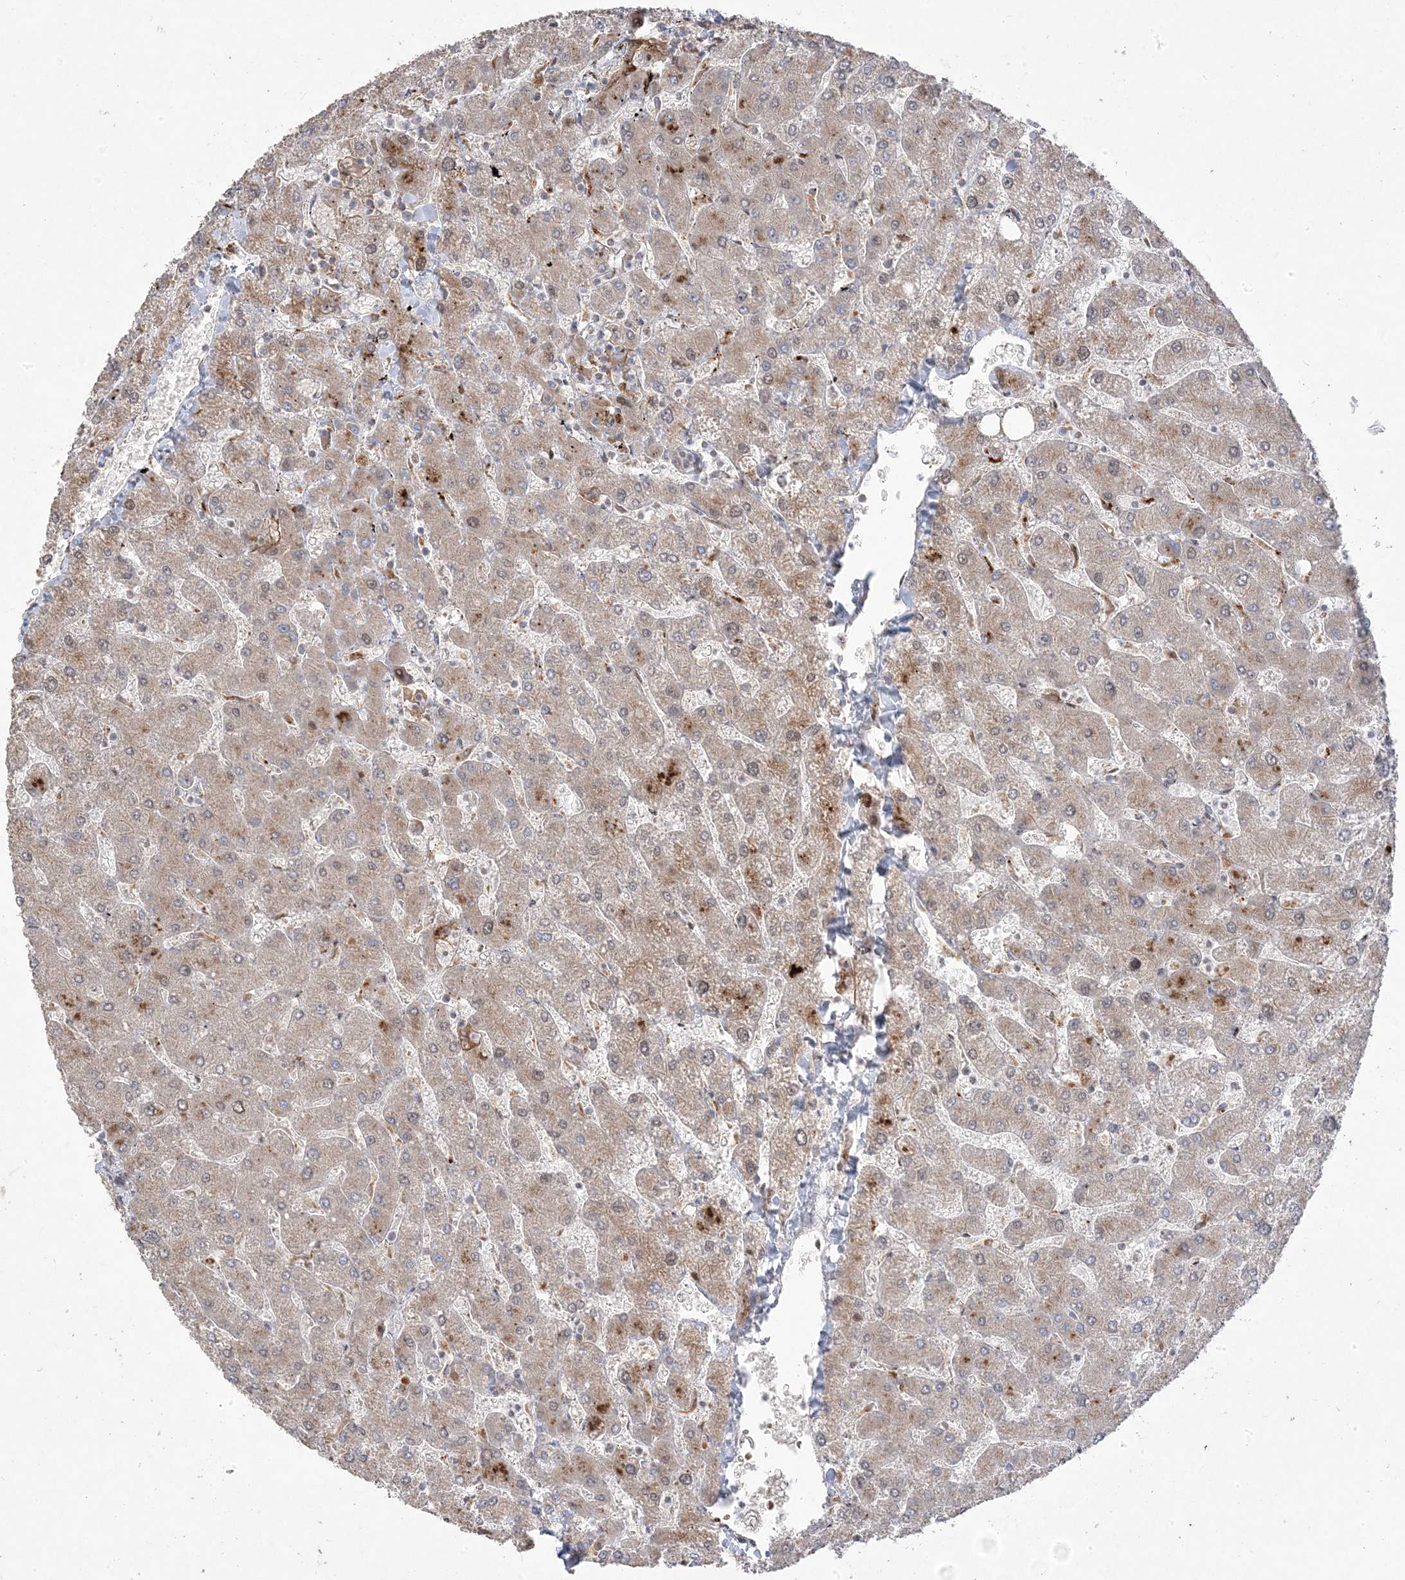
{"staining": {"intensity": "weak", "quantity": "25%-75%", "location": "nuclear"}, "tissue": "liver", "cell_type": "Cholangiocytes", "image_type": "normal", "snomed": [{"axis": "morphology", "description": "Normal tissue, NOS"}, {"axis": "topography", "description": "Liver"}], "caption": "A high-resolution micrograph shows immunohistochemistry (IHC) staining of benign liver, which displays weak nuclear staining in about 25%-75% of cholangiocytes. (Brightfield microscopy of DAB IHC at high magnification).", "gene": "PPOX", "patient": {"sex": "male", "age": 55}}